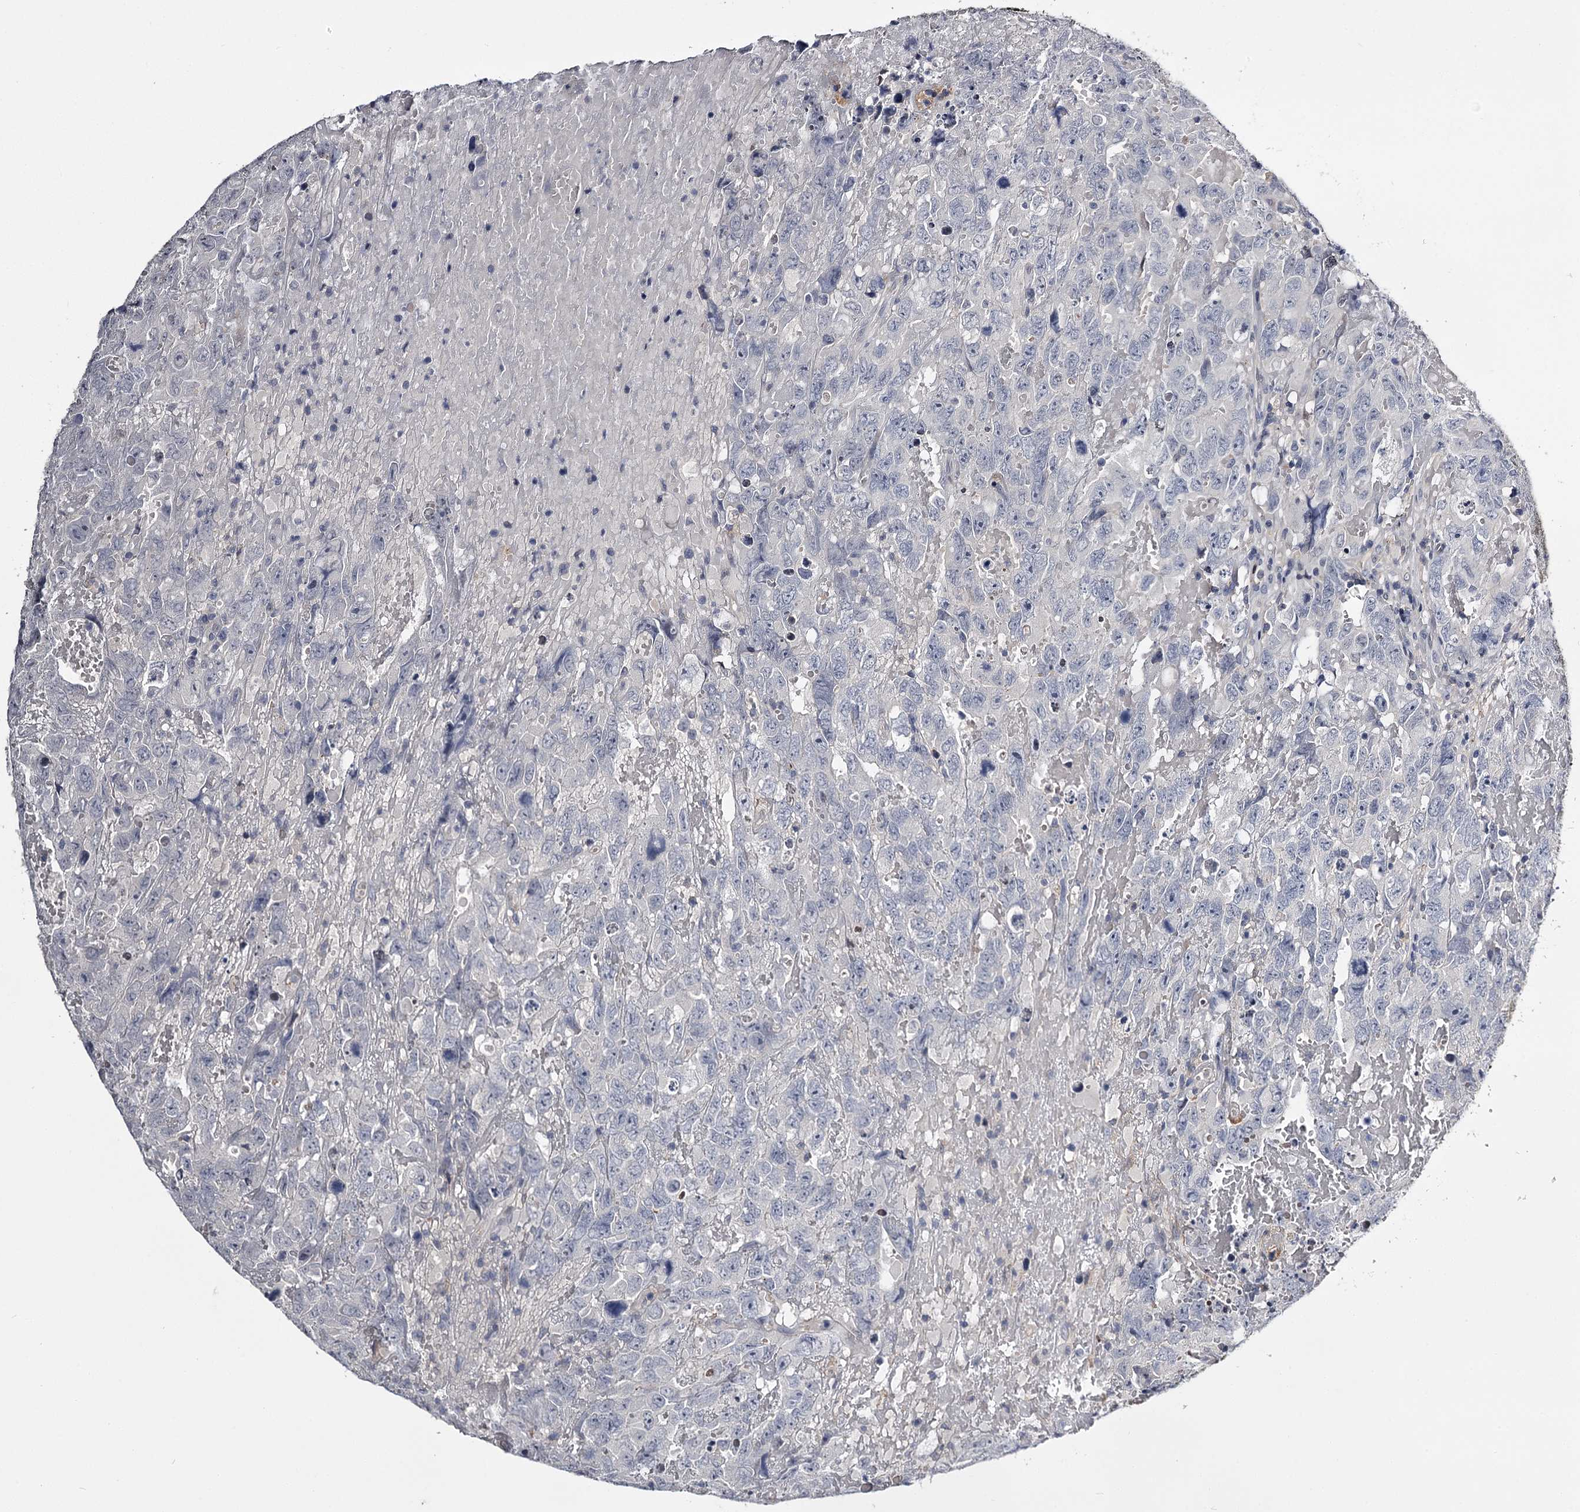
{"staining": {"intensity": "negative", "quantity": "none", "location": "none"}, "tissue": "testis cancer", "cell_type": "Tumor cells", "image_type": "cancer", "snomed": [{"axis": "morphology", "description": "Carcinoma, Embryonal, NOS"}, {"axis": "topography", "description": "Testis"}], "caption": "A histopathology image of testis cancer stained for a protein demonstrates no brown staining in tumor cells.", "gene": "GSTO1", "patient": {"sex": "male", "age": 45}}